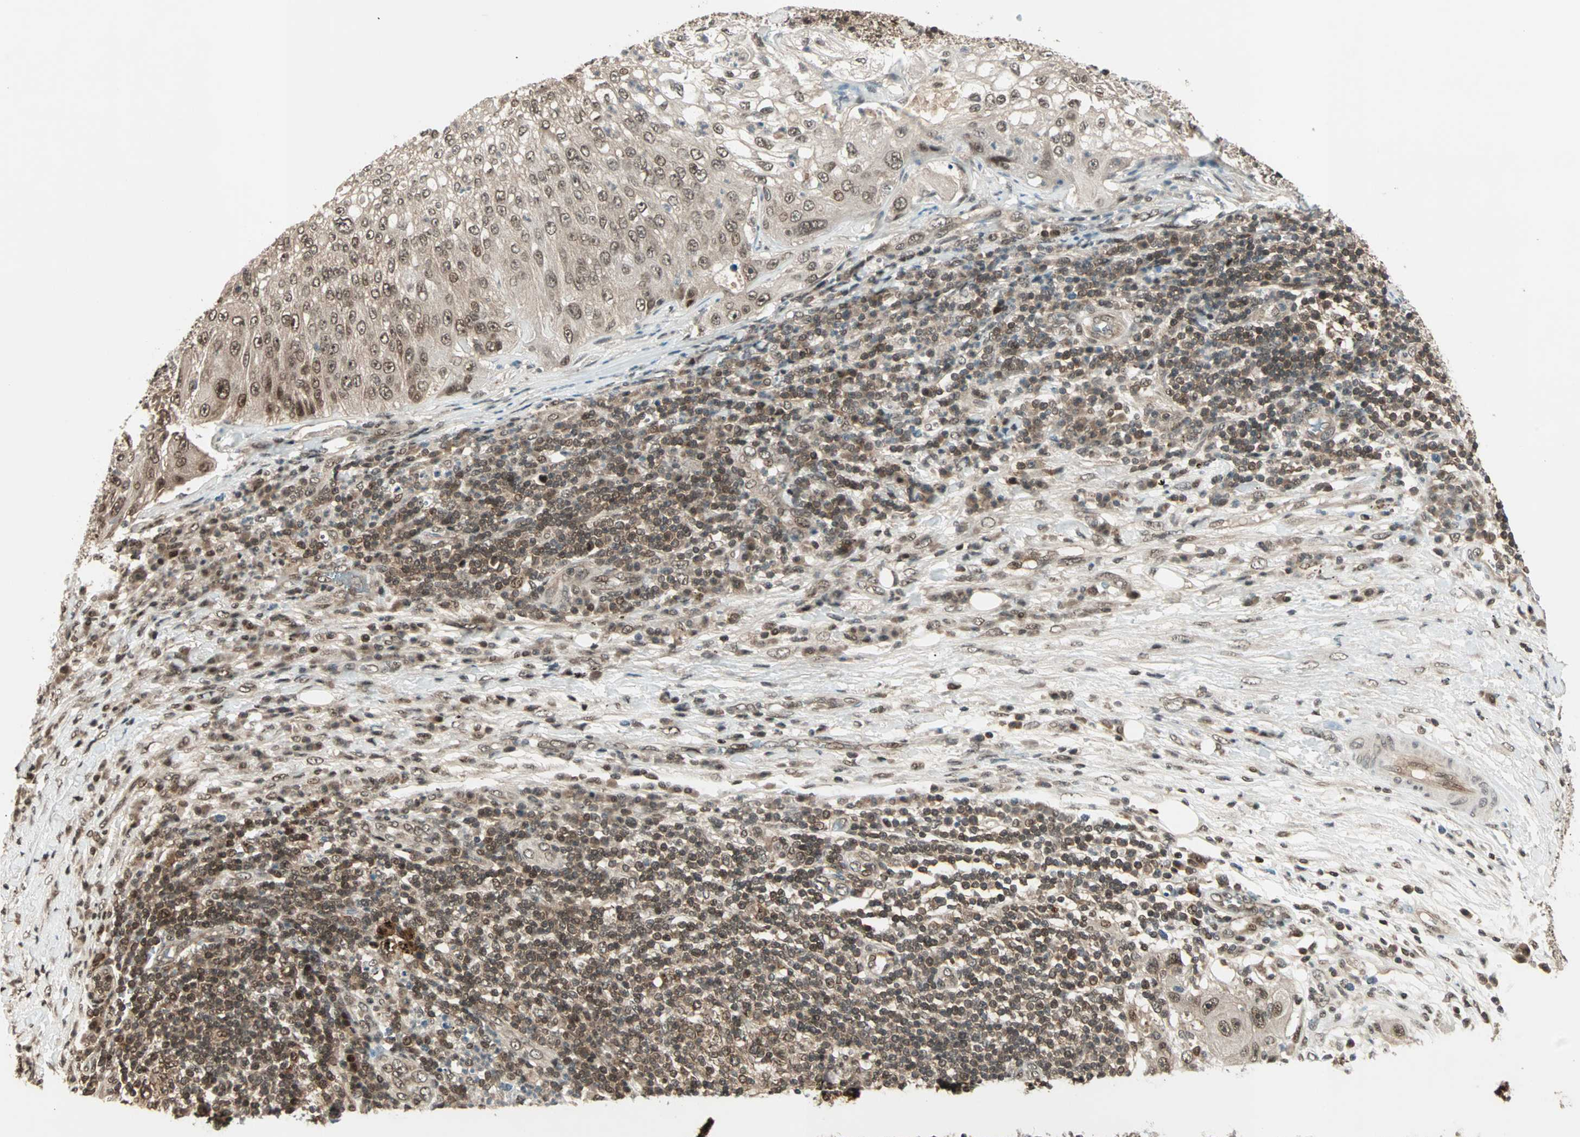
{"staining": {"intensity": "moderate", "quantity": ">75%", "location": "cytoplasmic/membranous,nuclear"}, "tissue": "lung cancer", "cell_type": "Tumor cells", "image_type": "cancer", "snomed": [{"axis": "morphology", "description": "Inflammation, NOS"}, {"axis": "morphology", "description": "Squamous cell carcinoma, NOS"}, {"axis": "topography", "description": "Lymph node"}, {"axis": "topography", "description": "Soft tissue"}, {"axis": "topography", "description": "Lung"}], "caption": "This is a photomicrograph of IHC staining of squamous cell carcinoma (lung), which shows moderate positivity in the cytoplasmic/membranous and nuclear of tumor cells.", "gene": "ZNF44", "patient": {"sex": "male", "age": 66}}